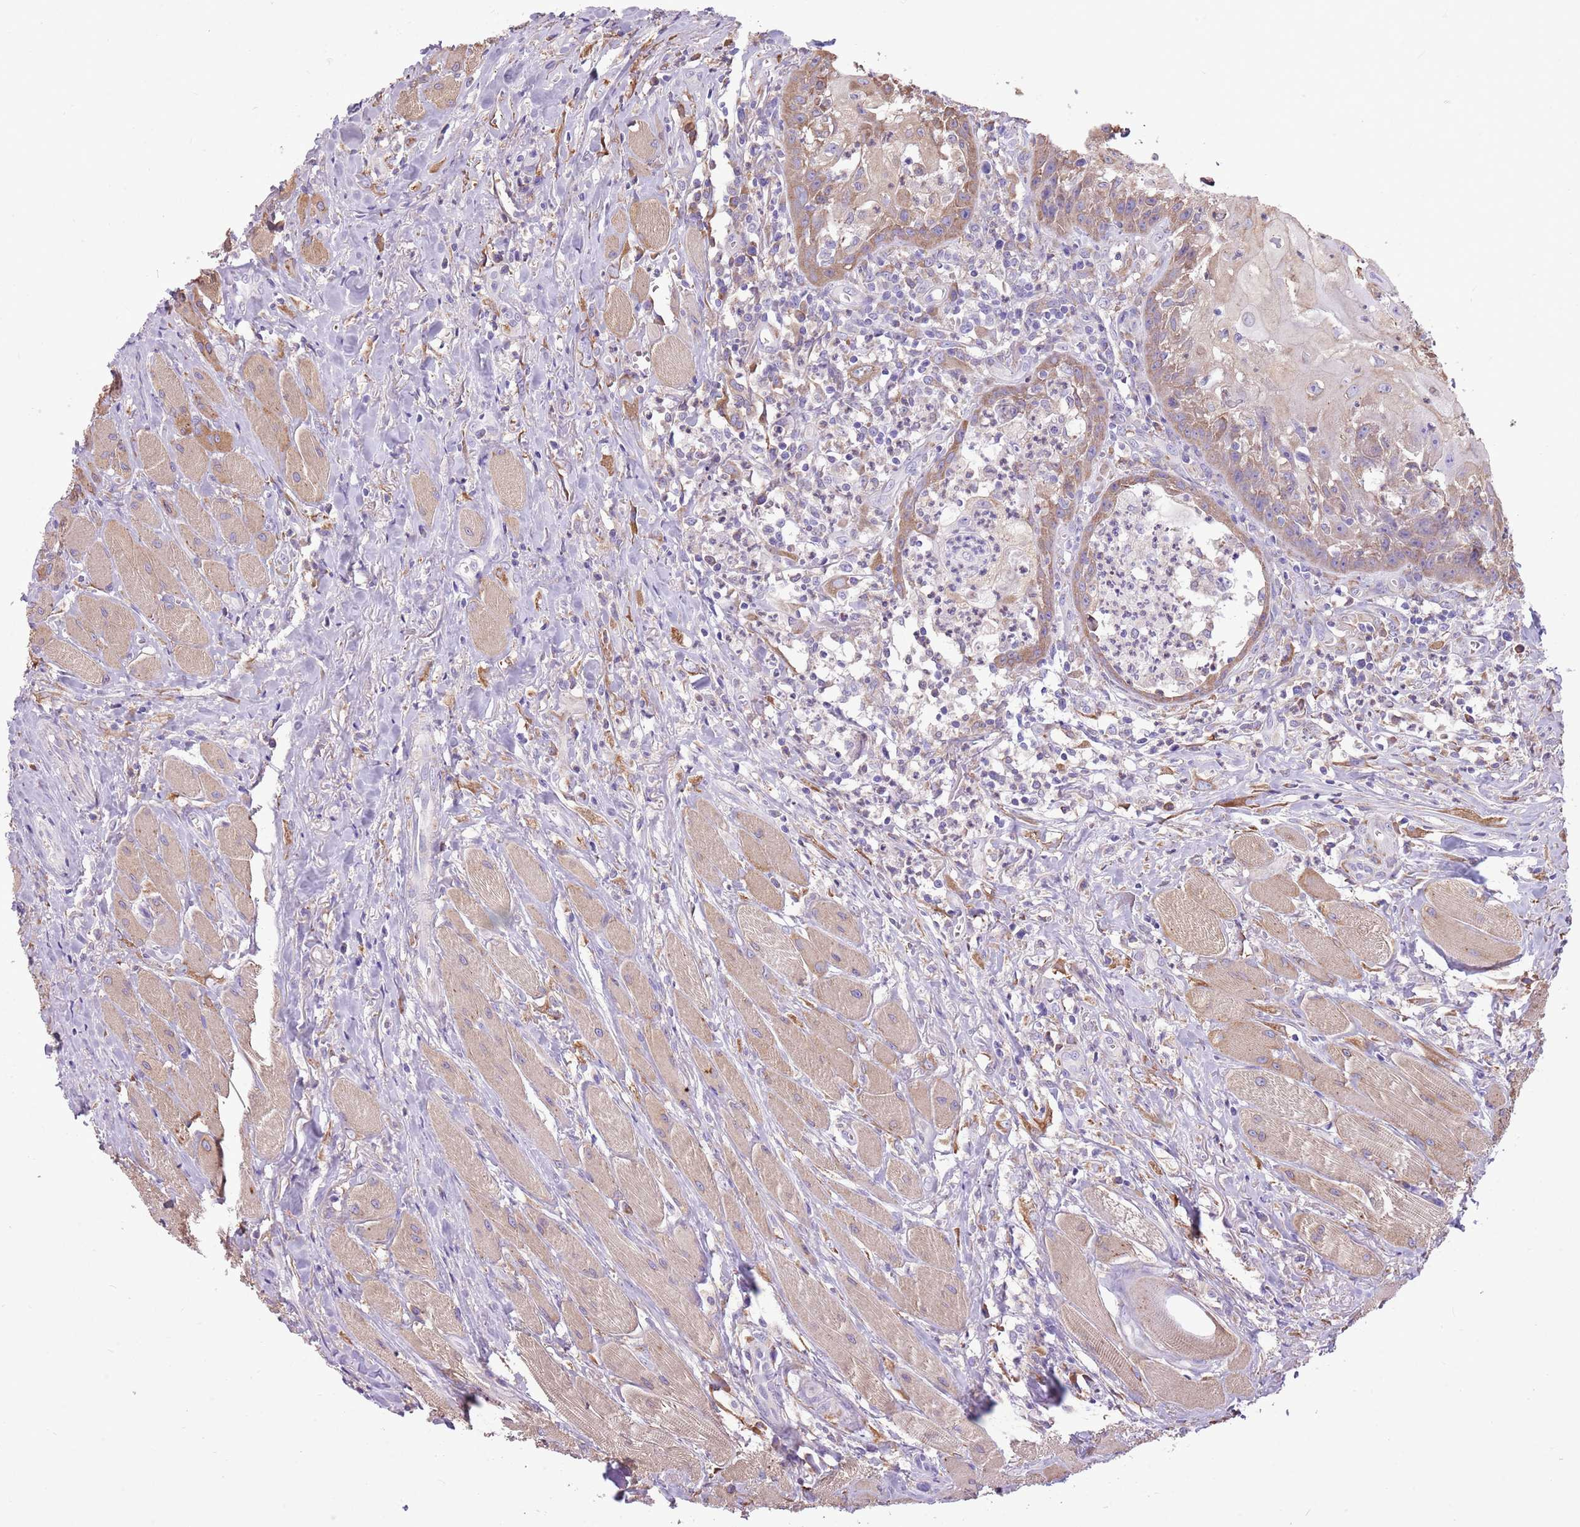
{"staining": {"intensity": "weak", "quantity": "25%-75%", "location": "cytoplasmic/membranous"}, "tissue": "head and neck cancer", "cell_type": "Tumor cells", "image_type": "cancer", "snomed": [{"axis": "morphology", "description": "Normal tissue, NOS"}, {"axis": "morphology", "description": "Squamous cell carcinoma, NOS"}, {"axis": "topography", "description": "Oral tissue"}, {"axis": "topography", "description": "Head-Neck"}], "caption": "Brown immunohistochemical staining in head and neck cancer (squamous cell carcinoma) displays weak cytoplasmic/membranous positivity in about 25%-75% of tumor cells. The staining was performed using DAB to visualize the protein expression in brown, while the nuclei were stained in blue with hematoxylin (Magnification: 20x).", "gene": "KCTD19", "patient": {"sex": "female", "age": 70}}